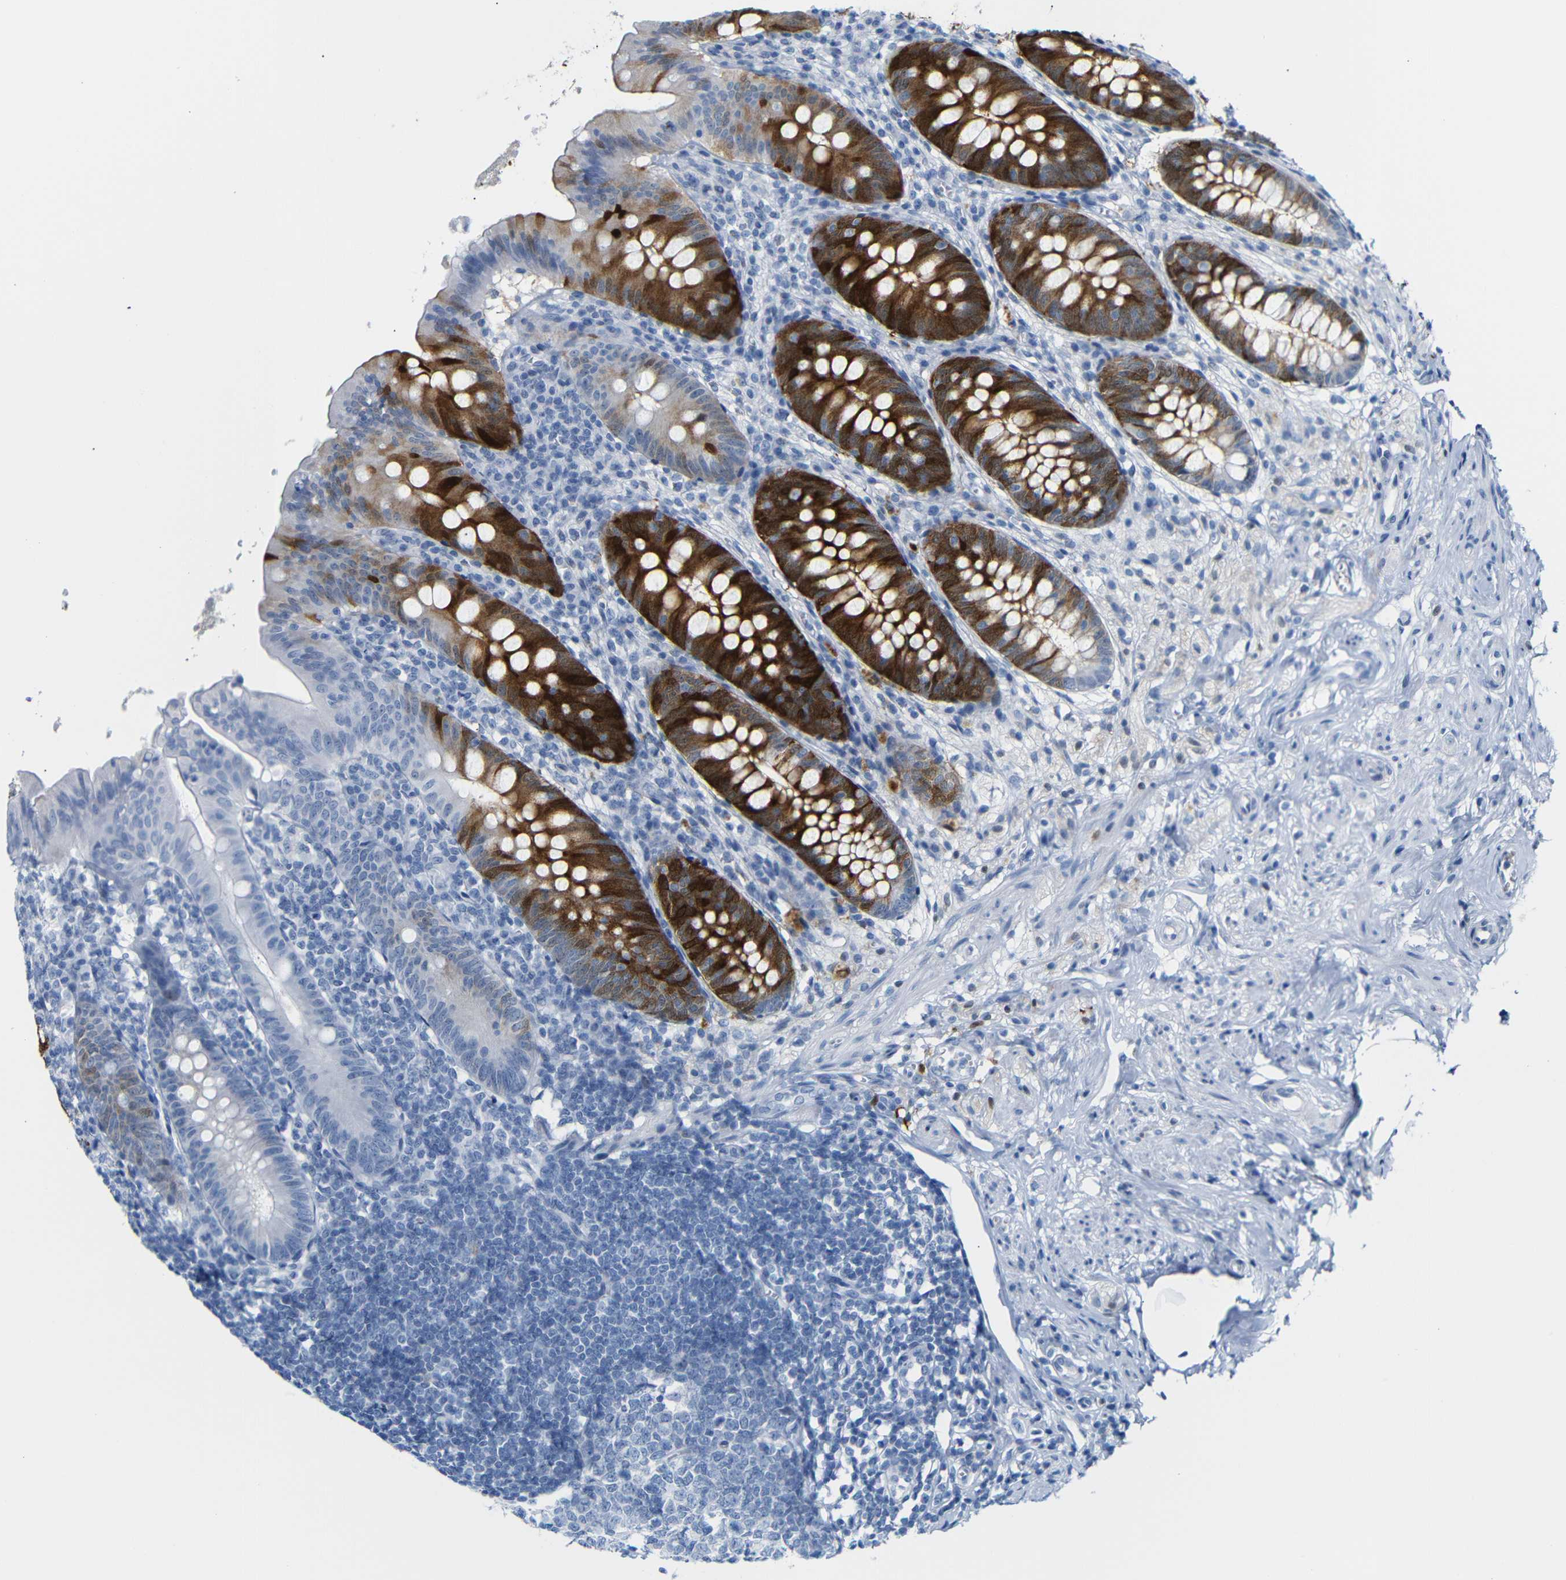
{"staining": {"intensity": "strong", "quantity": "25%-75%", "location": "cytoplasmic/membranous"}, "tissue": "appendix", "cell_type": "Glandular cells", "image_type": "normal", "snomed": [{"axis": "morphology", "description": "Normal tissue, NOS"}, {"axis": "topography", "description": "Appendix"}], "caption": "This photomicrograph shows immunohistochemistry staining of benign appendix, with high strong cytoplasmic/membranous staining in approximately 25%-75% of glandular cells.", "gene": "MT1A", "patient": {"sex": "male", "age": 56}}